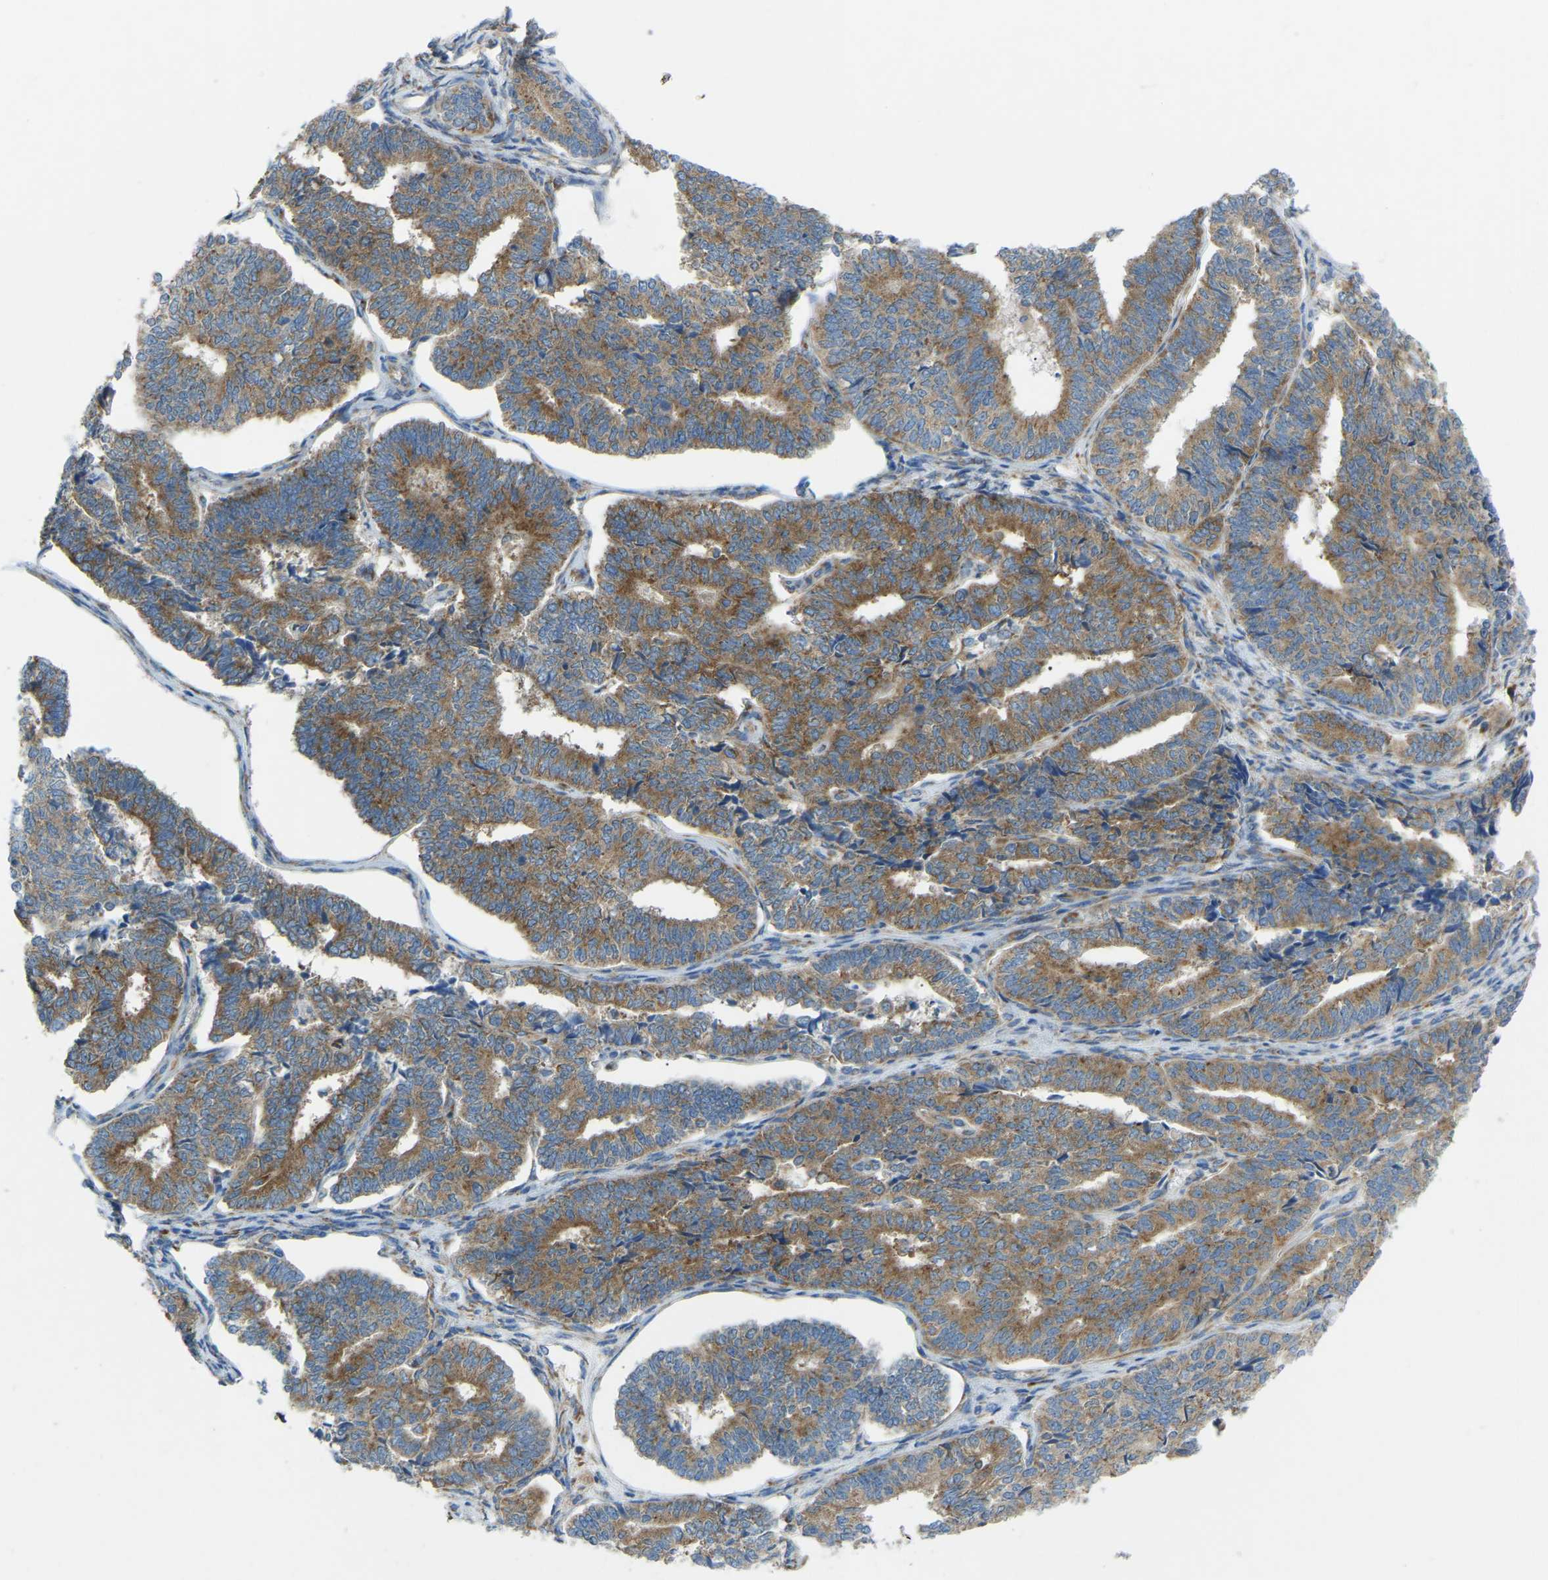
{"staining": {"intensity": "moderate", "quantity": ">75%", "location": "cytoplasmic/membranous"}, "tissue": "endometrial cancer", "cell_type": "Tumor cells", "image_type": "cancer", "snomed": [{"axis": "morphology", "description": "Adenocarcinoma, NOS"}, {"axis": "topography", "description": "Endometrium"}], "caption": "A brown stain highlights moderate cytoplasmic/membranous expression of a protein in endometrial cancer tumor cells. Immunohistochemistry (ihc) stains the protein in brown and the nuclei are stained blue.", "gene": "SND1", "patient": {"sex": "female", "age": 70}}